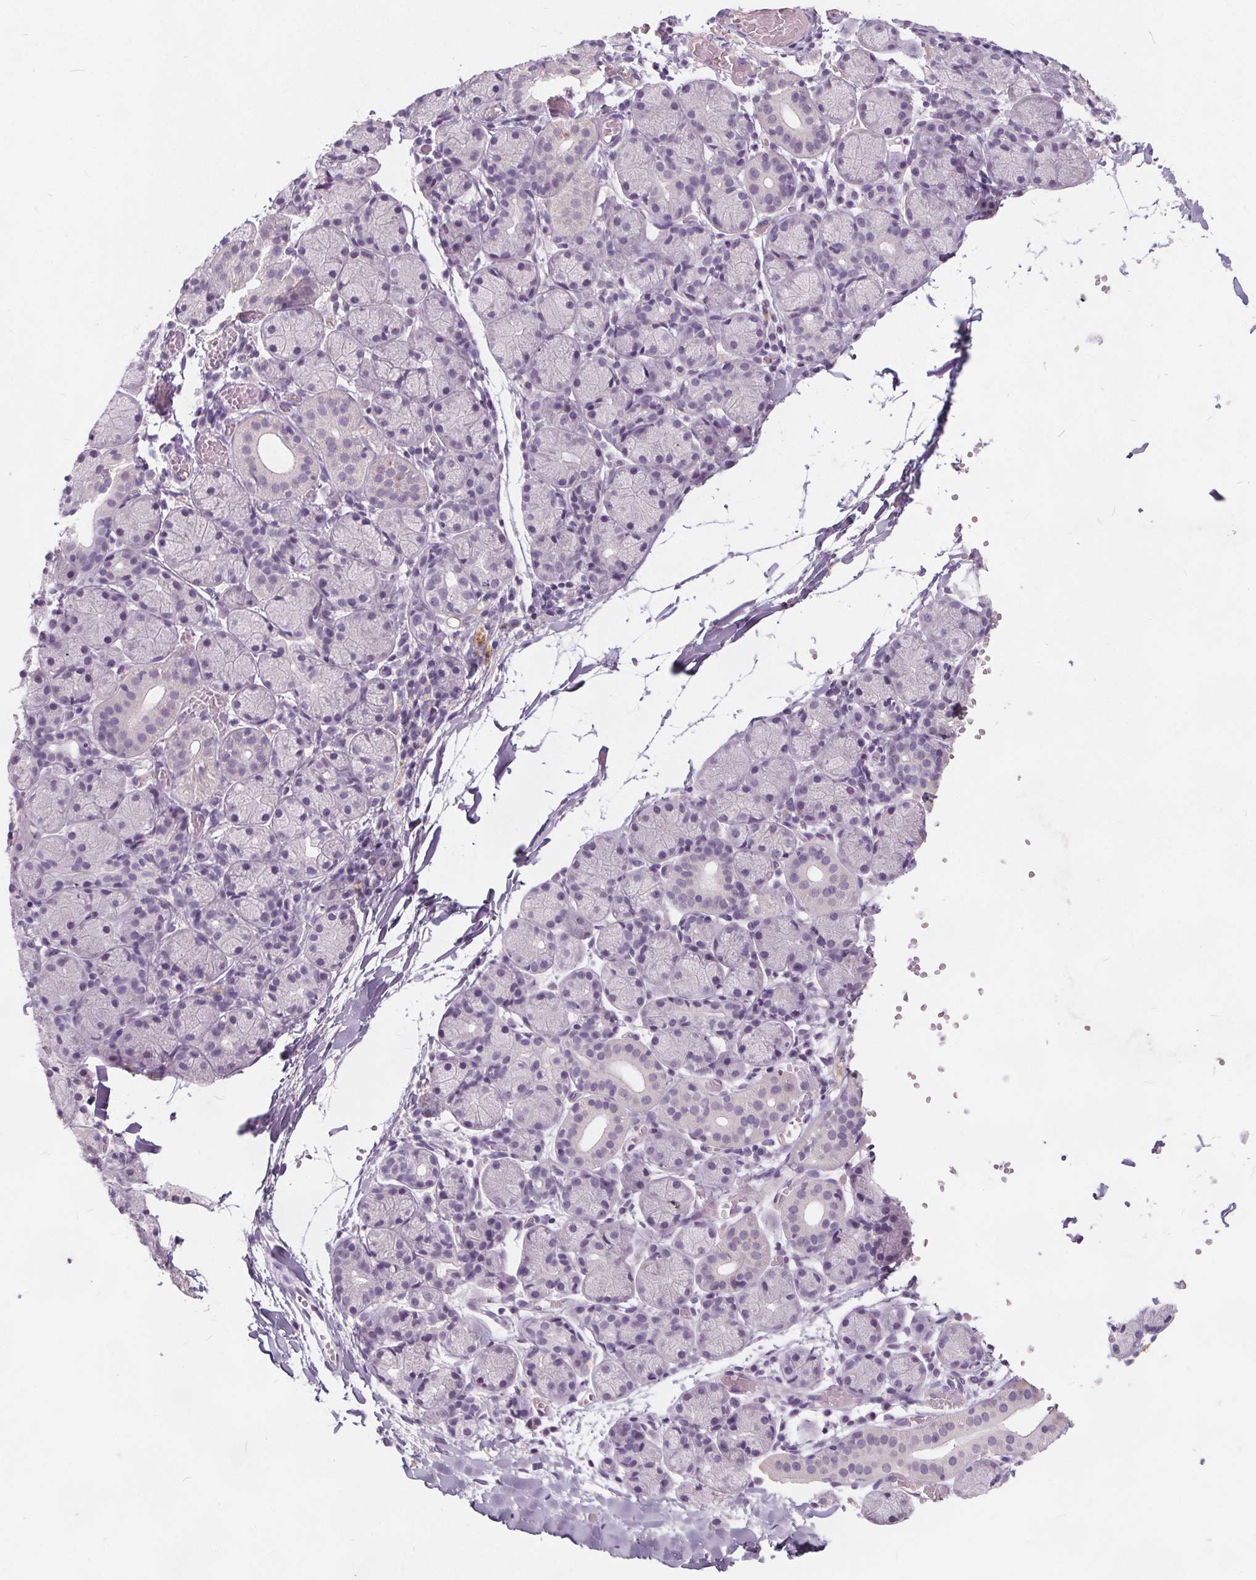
{"staining": {"intensity": "moderate", "quantity": "<25%", "location": "cytoplasmic/membranous"}, "tissue": "salivary gland", "cell_type": "Glandular cells", "image_type": "normal", "snomed": [{"axis": "morphology", "description": "Normal tissue, NOS"}, {"axis": "topography", "description": "Salivary gland"}], "caption": "Glandular cells demonstrate moderate cytoplasmic/membranous positivity in about <25% of cells in normal salivary gland.", "gene": "PLA2G2E", "patient": {"sex": "female", "age": 24}}